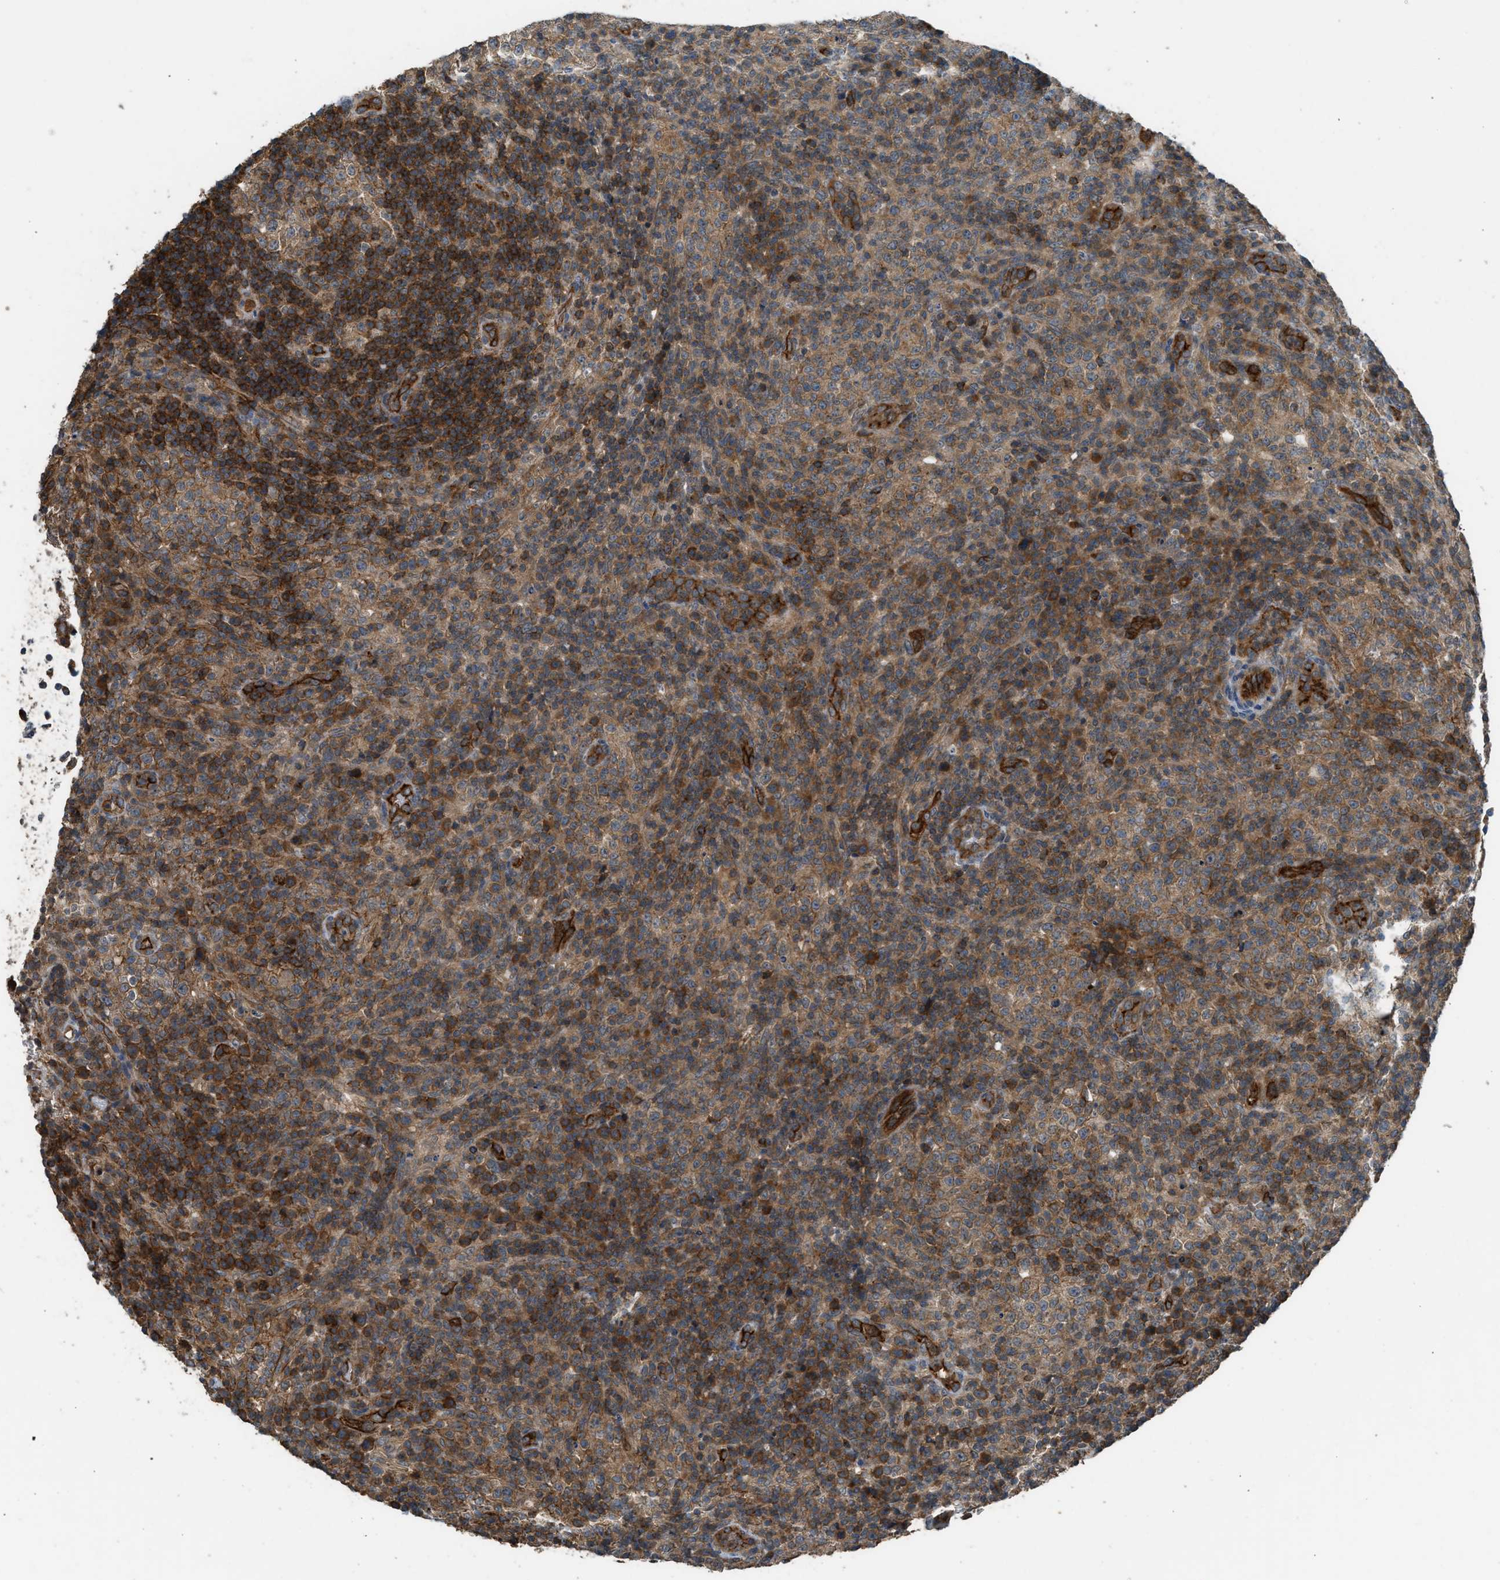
{"staining": {"intensity": "strong", "quantity": ">75%", "location": "cytoplasmic/membranous"}, "tissue": "lymphoma", "cell_type": "Tumor cells", "image_type": "cancer", "snomed": [{"axis": "morphology", "description": "Malignant lymphoma, non-Hodgkin's type, High grade"}, {"axis": "topography", "description": "Lymph node"}], "caption": "High-grade malignant lymphoma, non-Hodgkin's type stained with a protein marker reveals strong staining in tumor cells.", "gene": "HIP1R", "patient": {"sex": "female", "age": 76}}